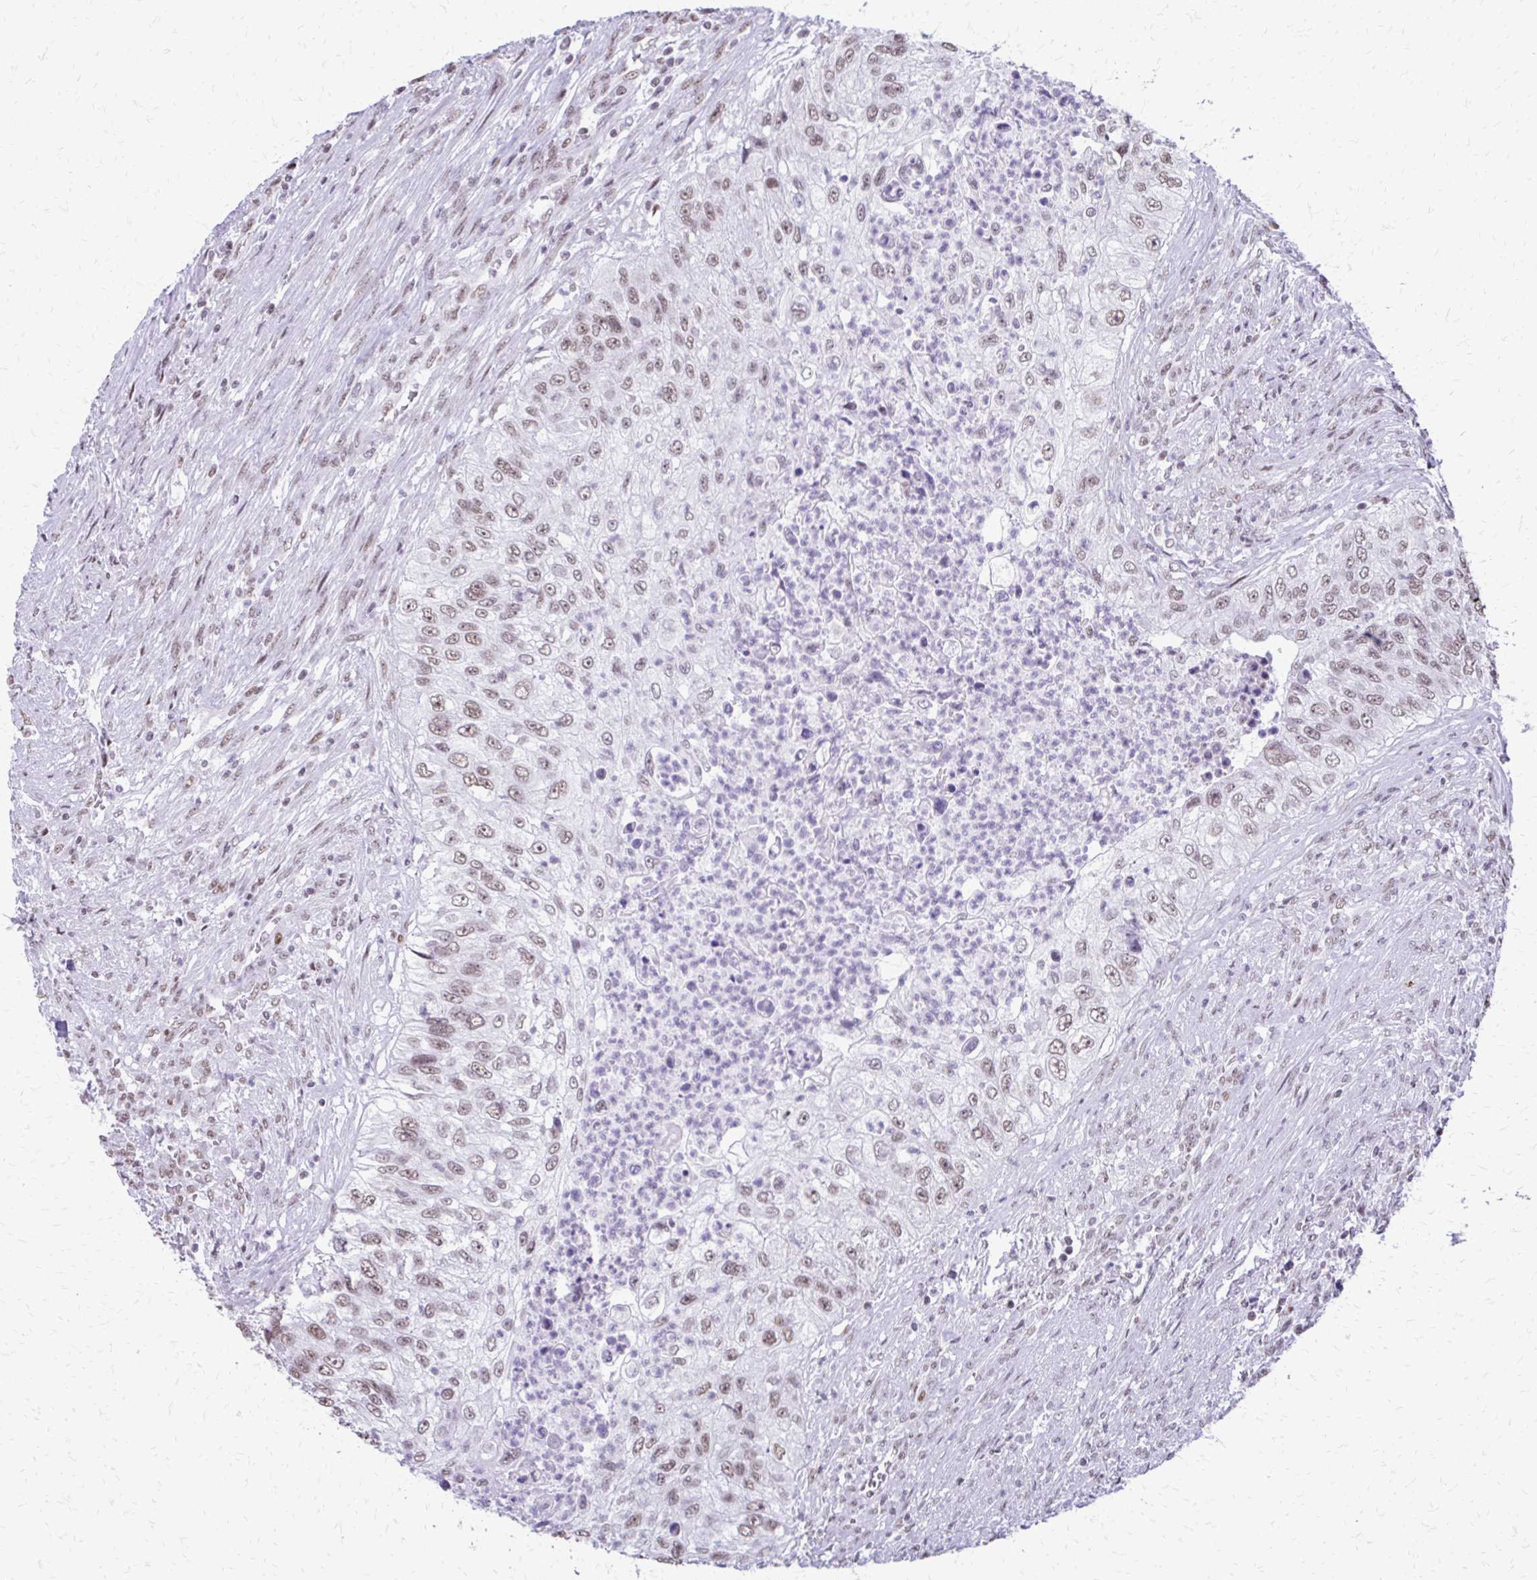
{"staining": {"intensity": "moderate", "quantity": ">75%", "location": "nuclear"}, "tissue": "urothelial cancer", "cell_type": "Tumor cells", "image_type": "cancer", "snomed": [{"axis": "morphology", "description": "Urothelial carcinoma, High grade"}, {"axis": "topography", "description": "Urinary bladder"}], "caption": "Urothelial cancer stained with a protein marker demonstrates moderate staining in tumor cells.", "gene": "SS18", "patient": {"sex": "female", "age": 60}}